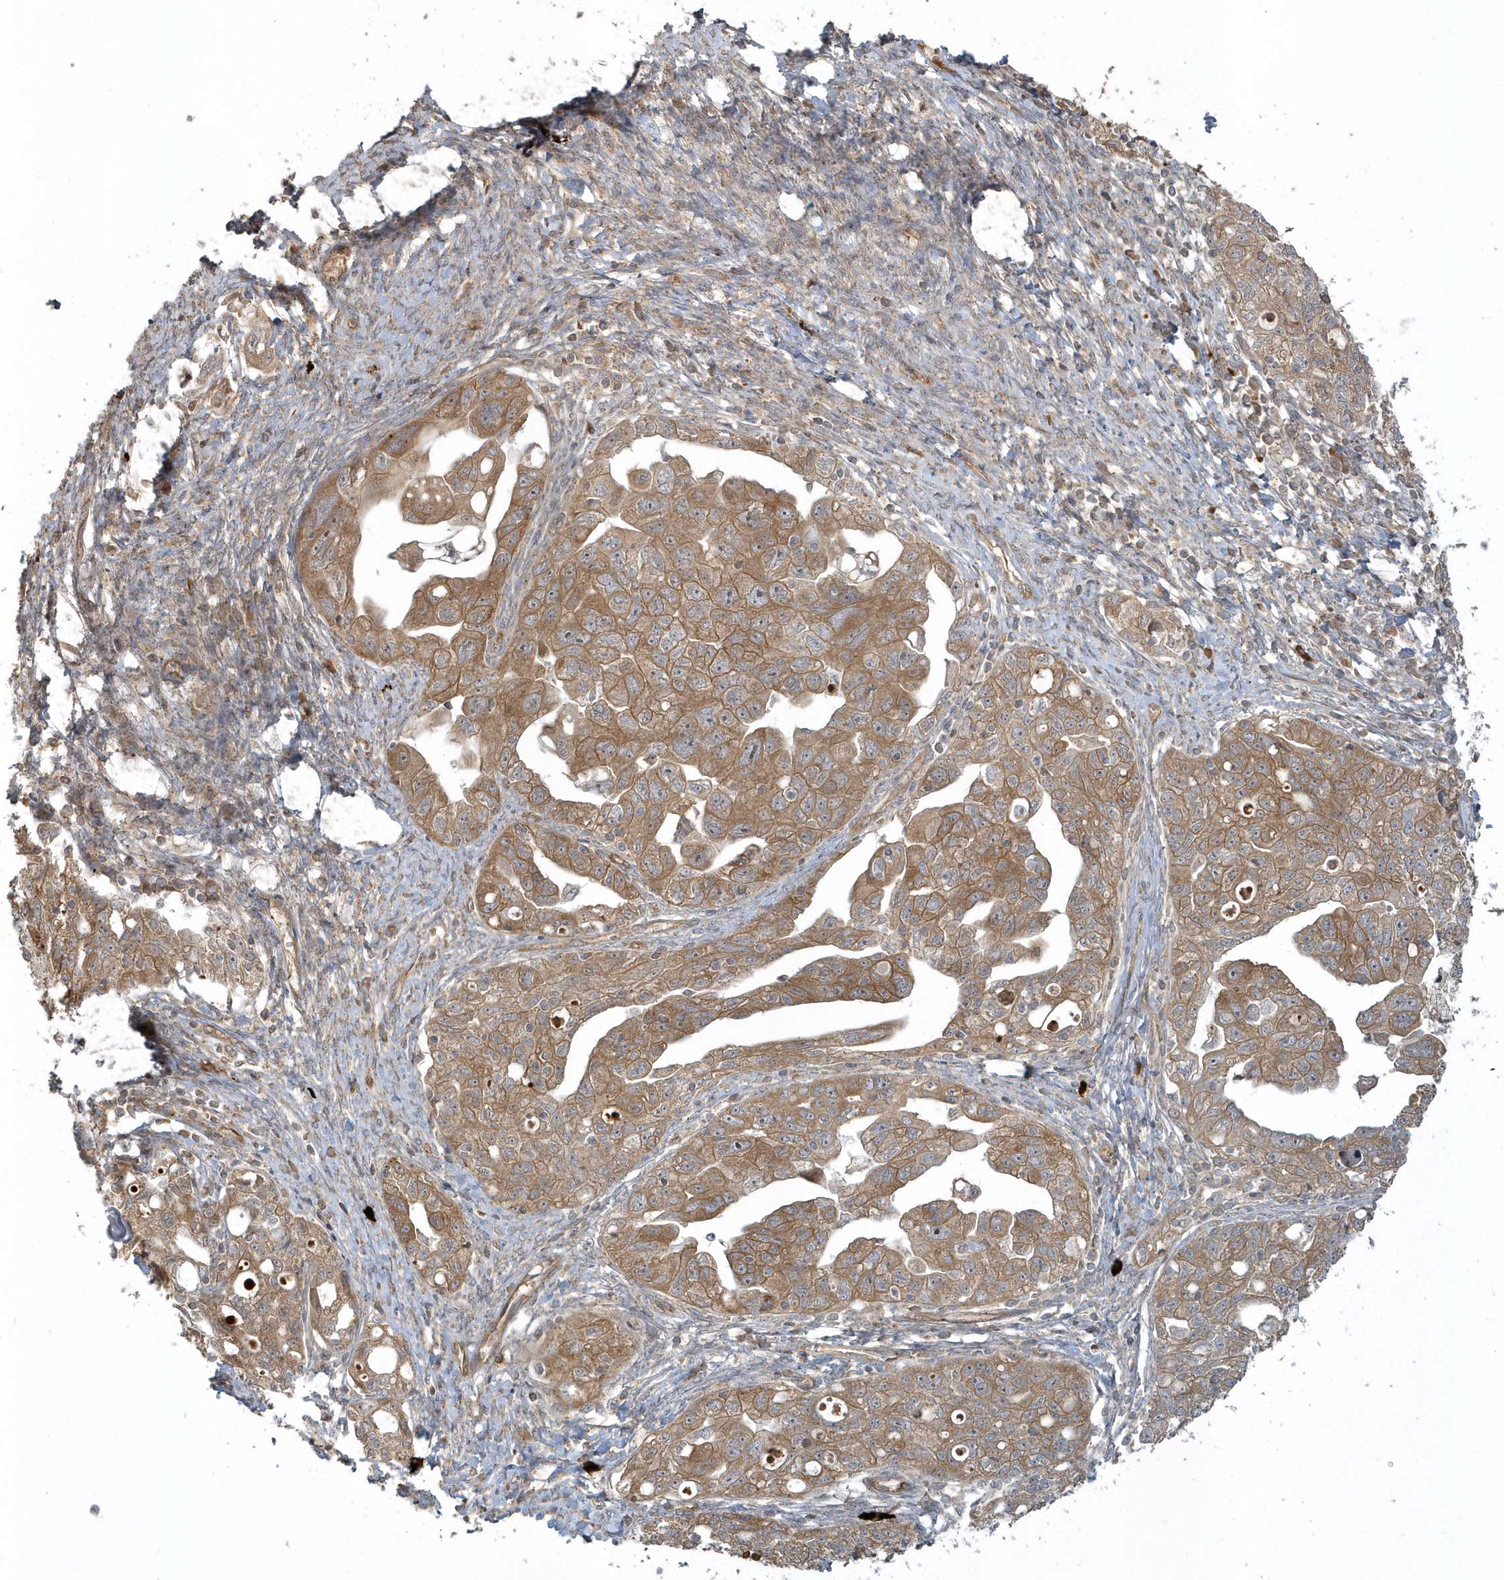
{"staining": {"intensity": "moderate", "quantity": ">75%", "location": "cytoplasmic/membranous"}, "tissue": "ovarian cancer", "cell_type": "Tumor cells", "image_type": "cancer", "snomed": [{"axis": "morphology", "description": "Carcinoma, NOS"}, {"axis": "morphology", "description": "Cystadenocarcinoma, serous, NOS"}, {"axis": "topography", "description": "Ovary"}], "caption": "Immunohistochemical staining of ovarian serous cystadenocarcinoma shows moderate cytoplasmic/membranous protein positivity in approximately >75% of tumor cells.", "gene": "STIM2", "patient": {"sex": "female", "age": 69}}